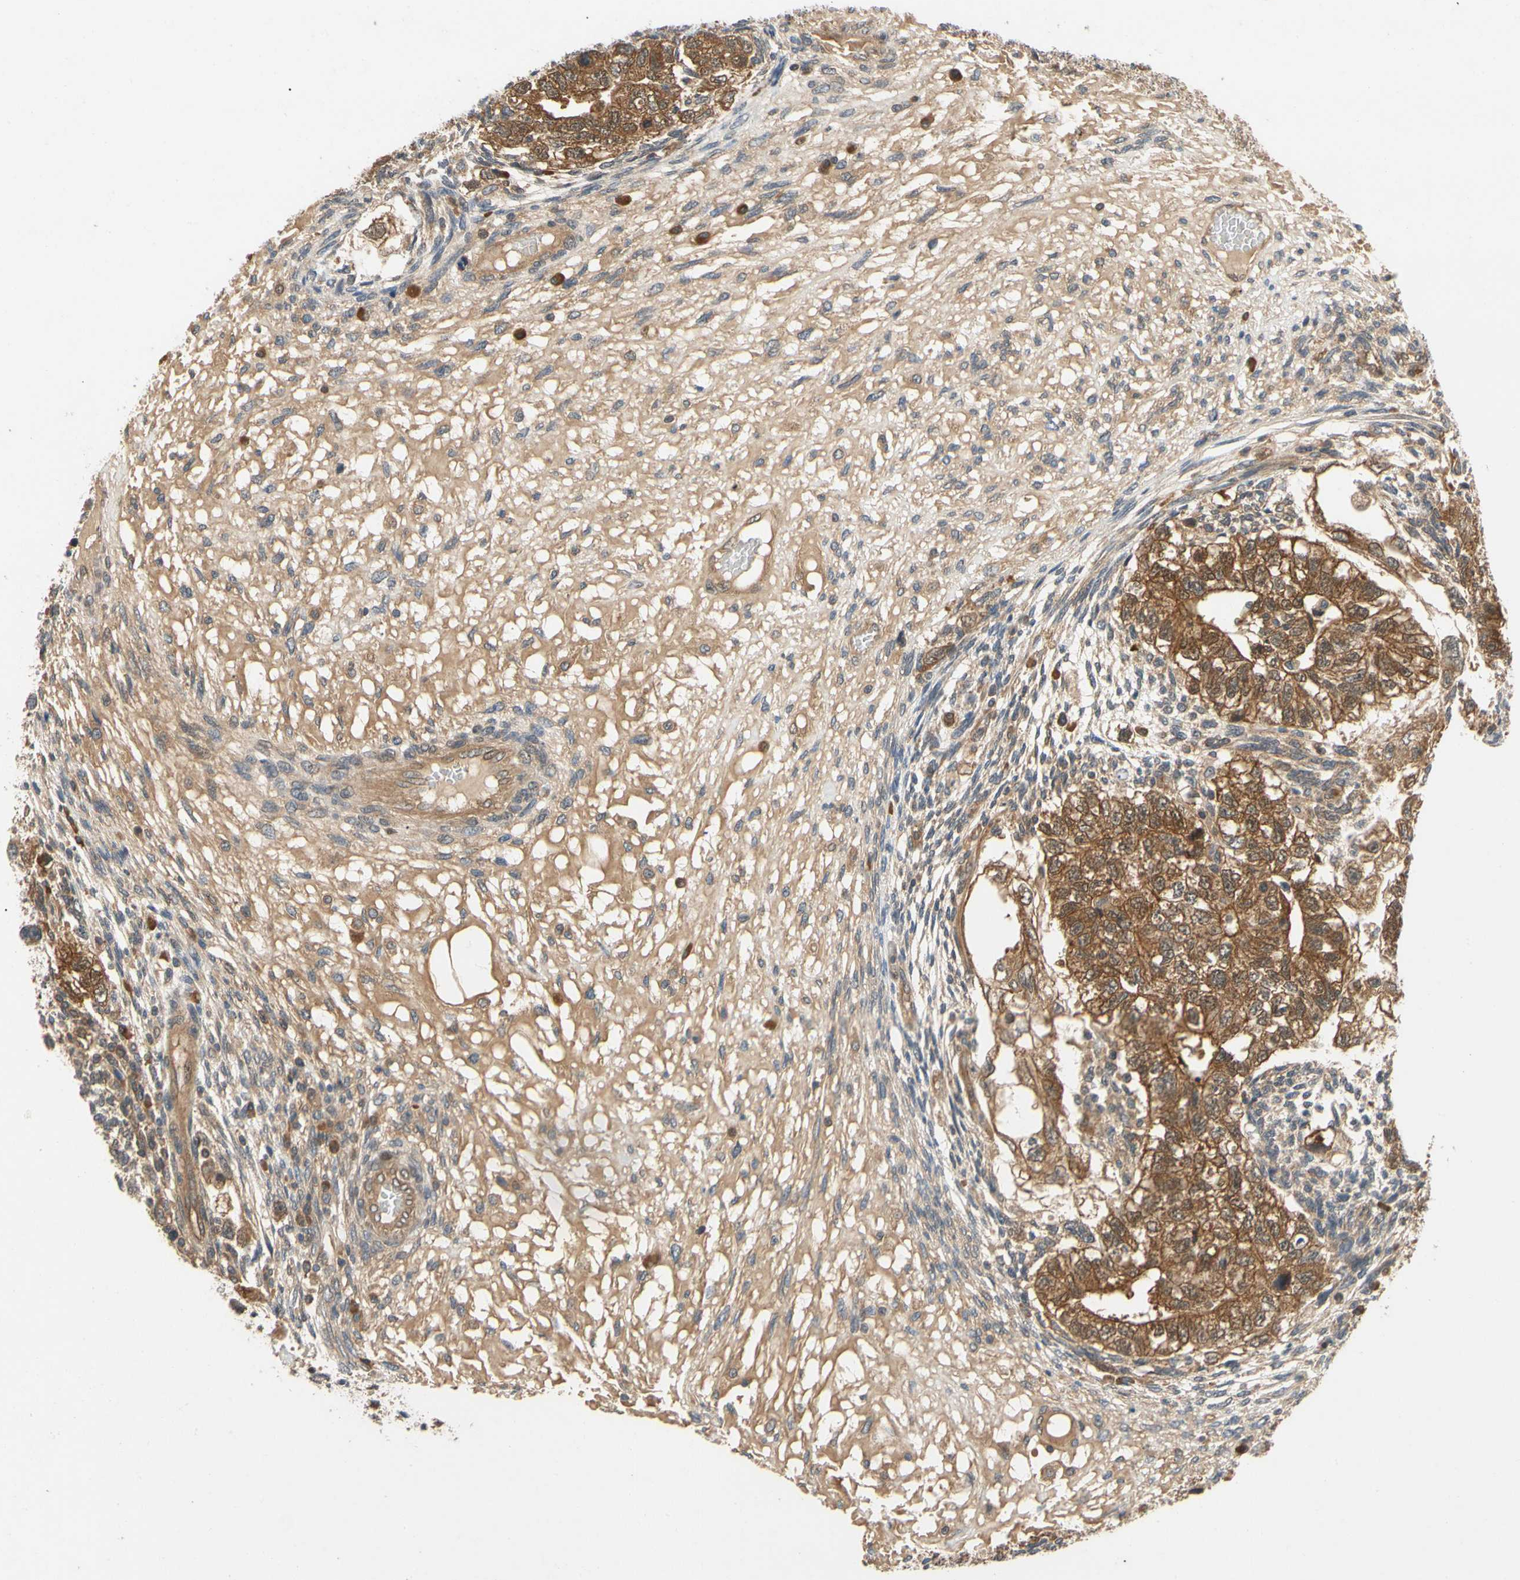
{"staining": {"intensity": "strong", "quantity": ">75%", "location": "cytoplasmic/membranous"}, "tissue": "testis cancer", "cell_type": "Tumor cells", "image_type": "cancer", "snomed": [{"axis": "morphology", "description": "Normal tissue, NOS"}, {"axis": "morphology", "description": "Carcinoma, Embryonal, NOS"}, {"axis": "topography", "description": "Testis"}], "caption": "Immunohistochemical staining of testis embryonal carcinoma displays strong cytoplasmic/membranous protein expression in approximately >75% of tumor cells. (brown staining indicates protein expression, while blue staining denotes nuclei).", "gene": "TDRP", "patient": {"sex": "male", "age": 36}}